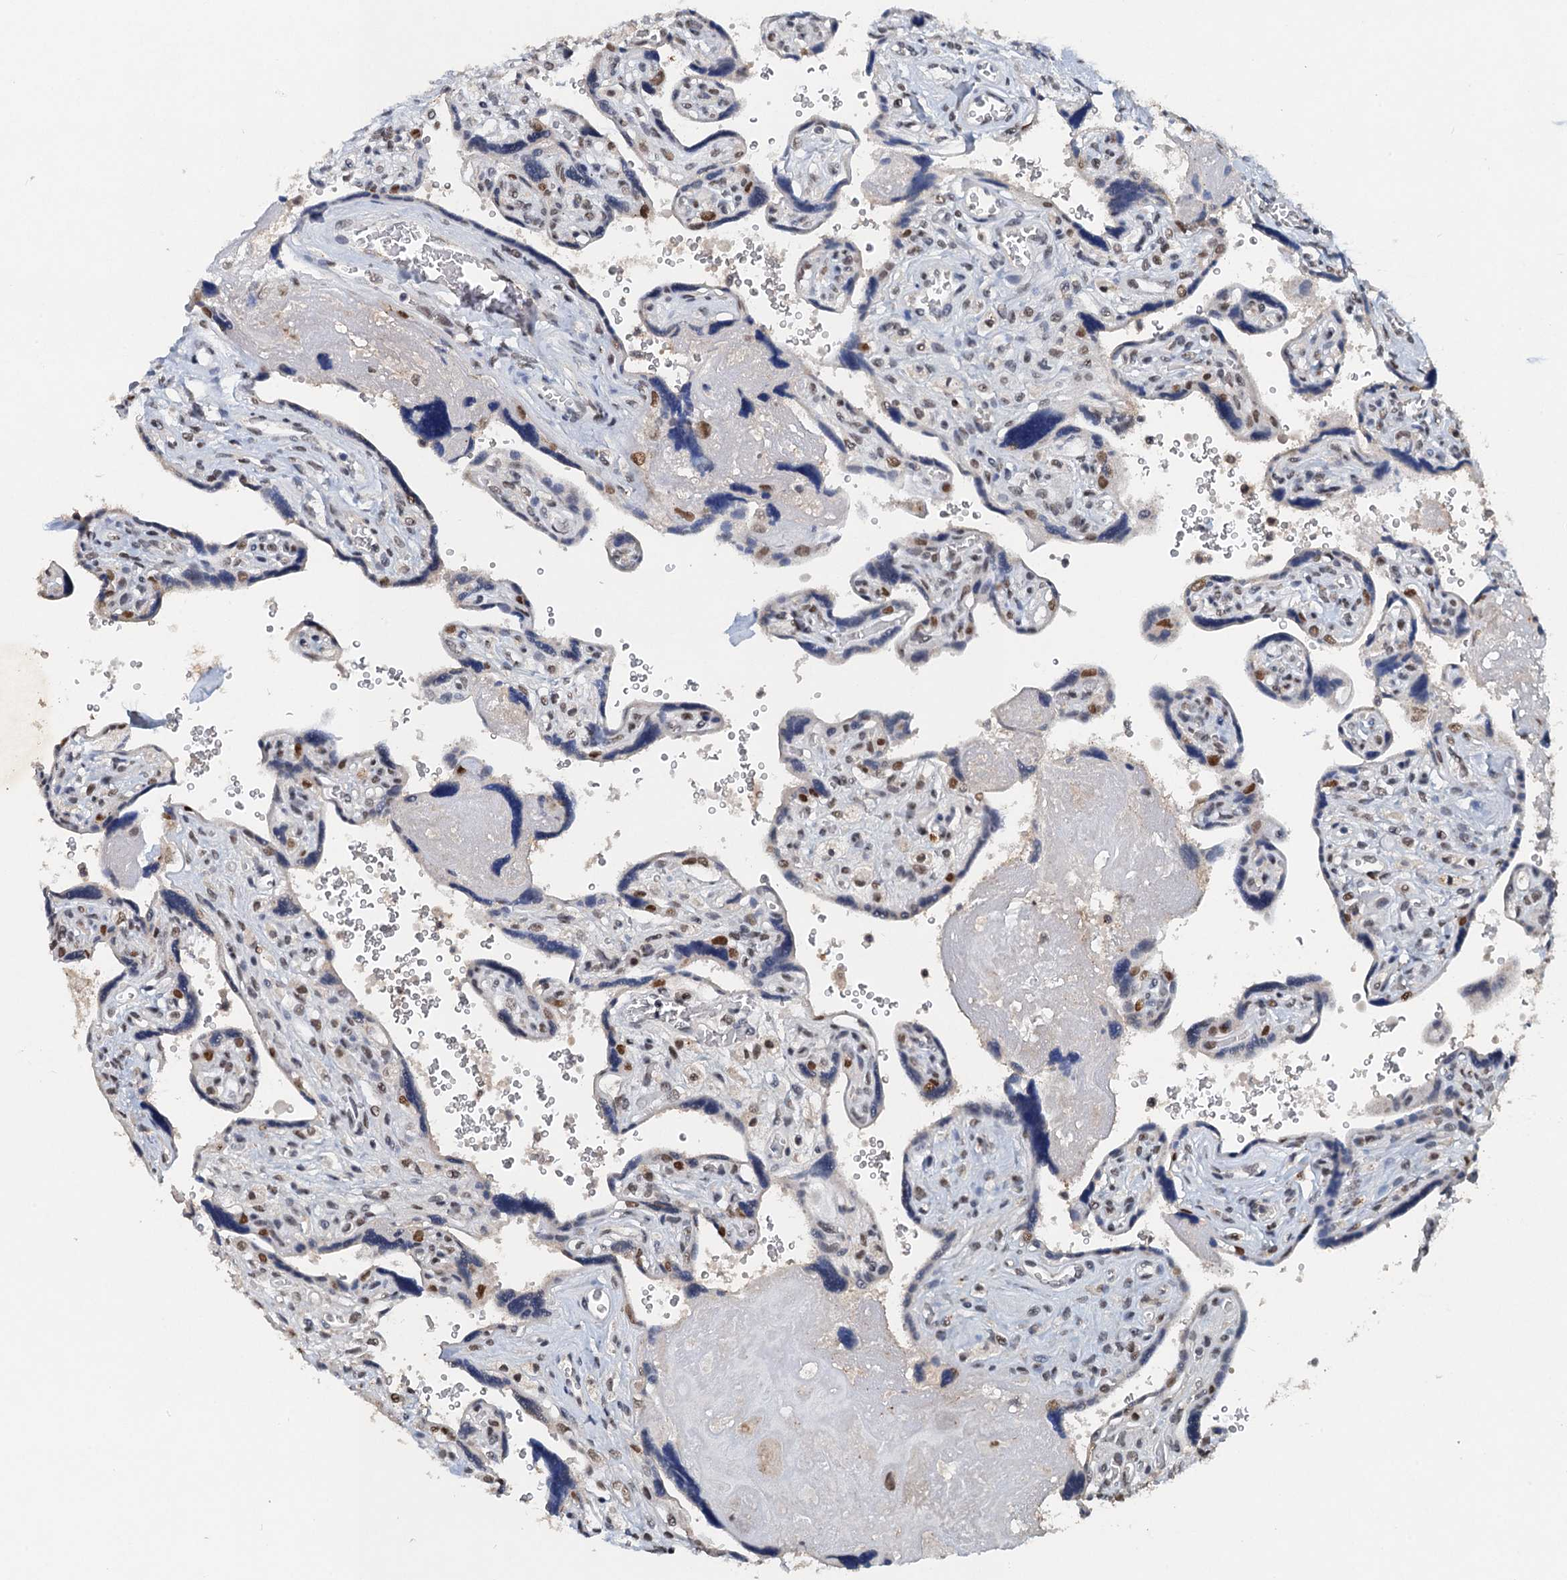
{"staining": {"intensity": "moderate", "quantity": "<25%", "location": "cytoplasmic/membranous"}, "tissue": "placenta", "cell_type": "Trophoblastic cells", "image_type": "normal", "snomed": [{"axis": "morphology", "description": "Normal tissue, NOS"}, {"axis": "topography", "description": "Placenta"}], "caption": "Placenta stained with immunohistochemistry demonstrates moderate cytoplasmic/membranous positivity in about <25% of trophoblastic cells. The staining was performed using DAB, with brown indicating positive protein expression. Nuclei are stained blue with hematoxylin.", "gene": "CSTF3", "patient": {"sex": "female", "age": 39}}